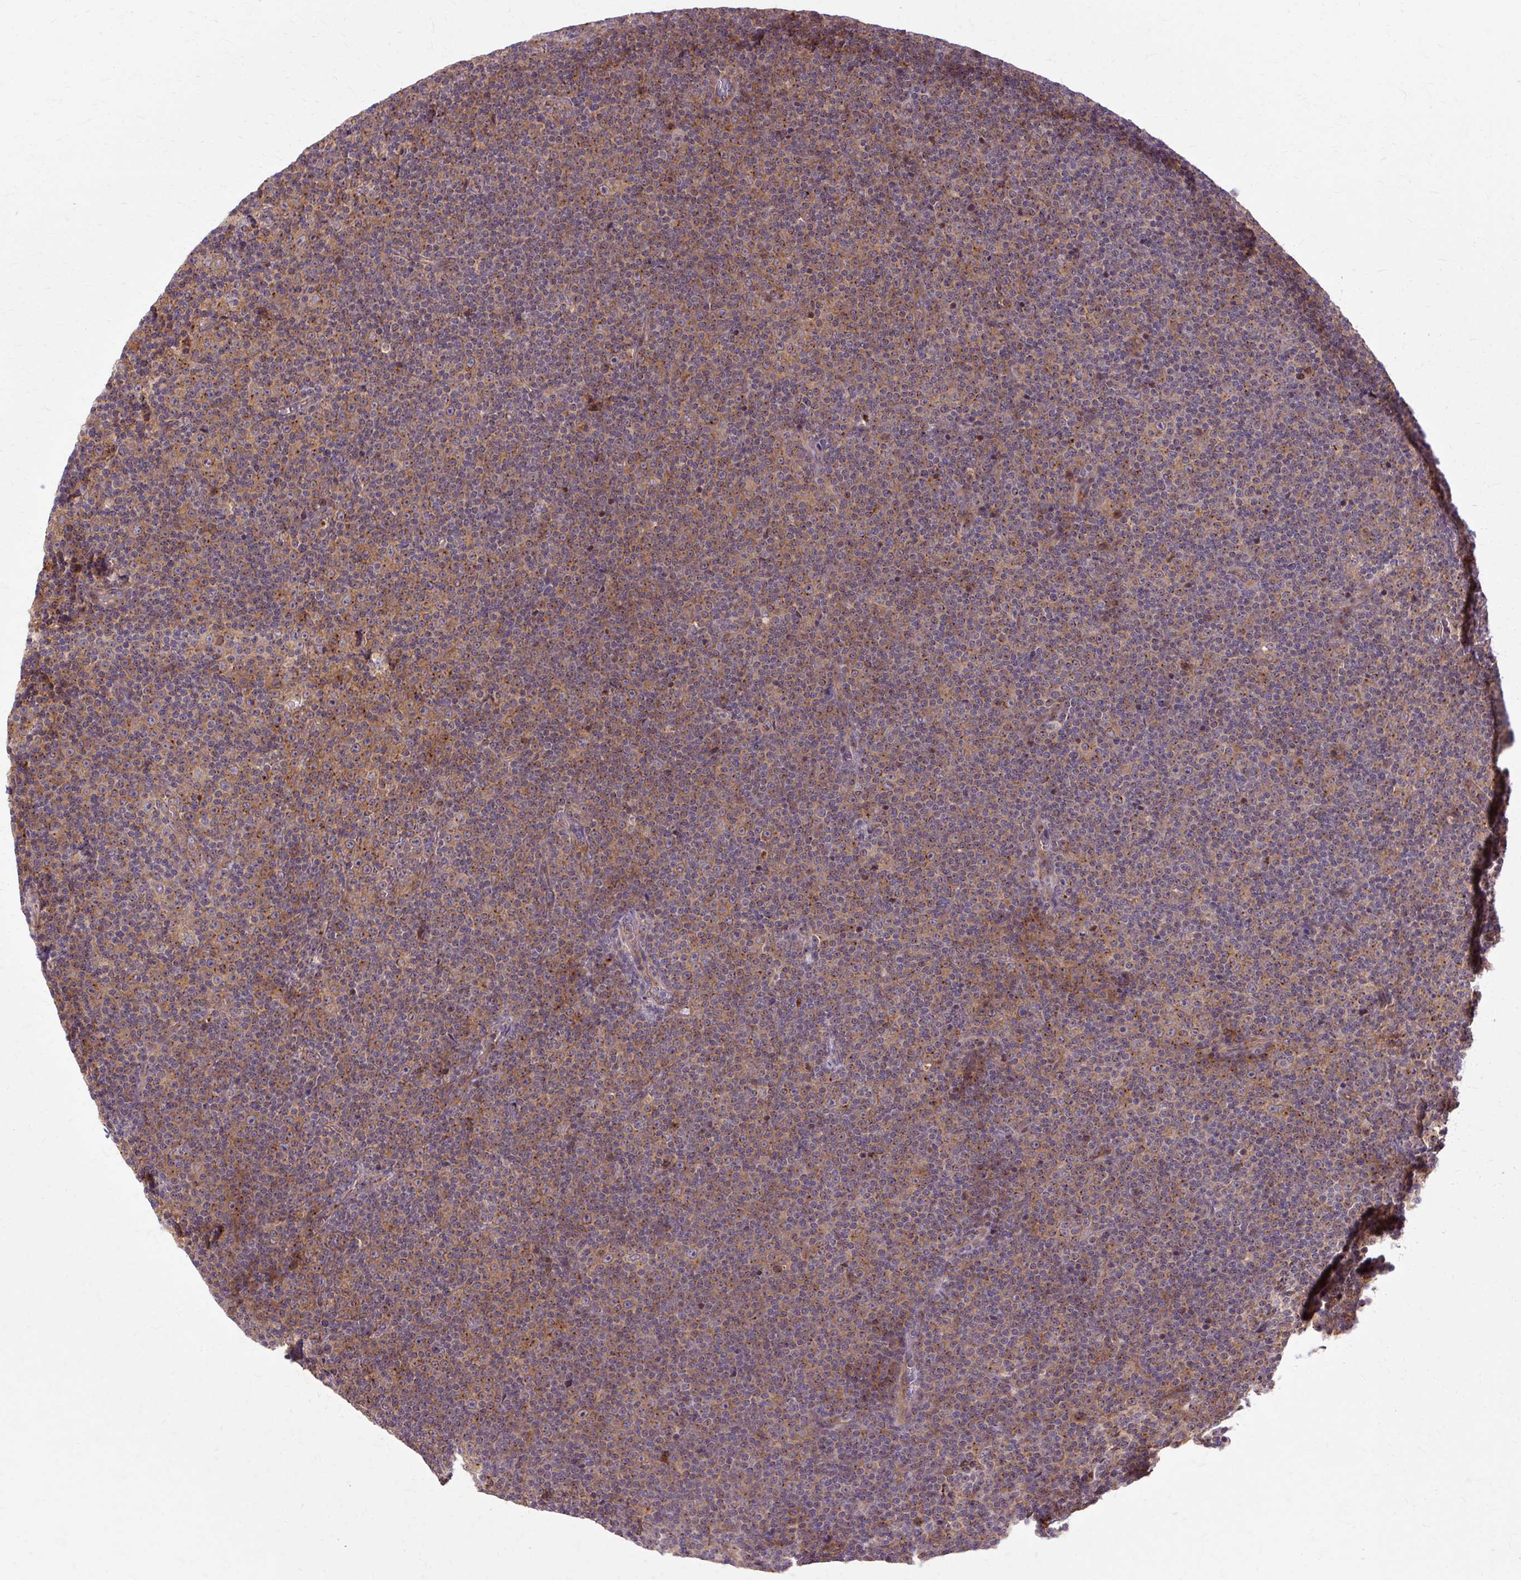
{"staining": {"intensity": "moderate", "quantity": "25%-75%", "location": "cytoplasmic/membranous"}, "tissue": "lymphoma", "cell_type": "Tumor cells", "image_type": "cancer", "snomed": [{"axis": "morphology", "description": "Malignant lymphoma, non-Hodgkin's type, Low grade"}, {"axis": "topography", "description": "Lymph node"}], "caption": "Lymphoma stained with a protein marker displays moderate staining in tumor cells.", "gene": "MZT2B", "patient": {"sex": "female", "age": 67}}